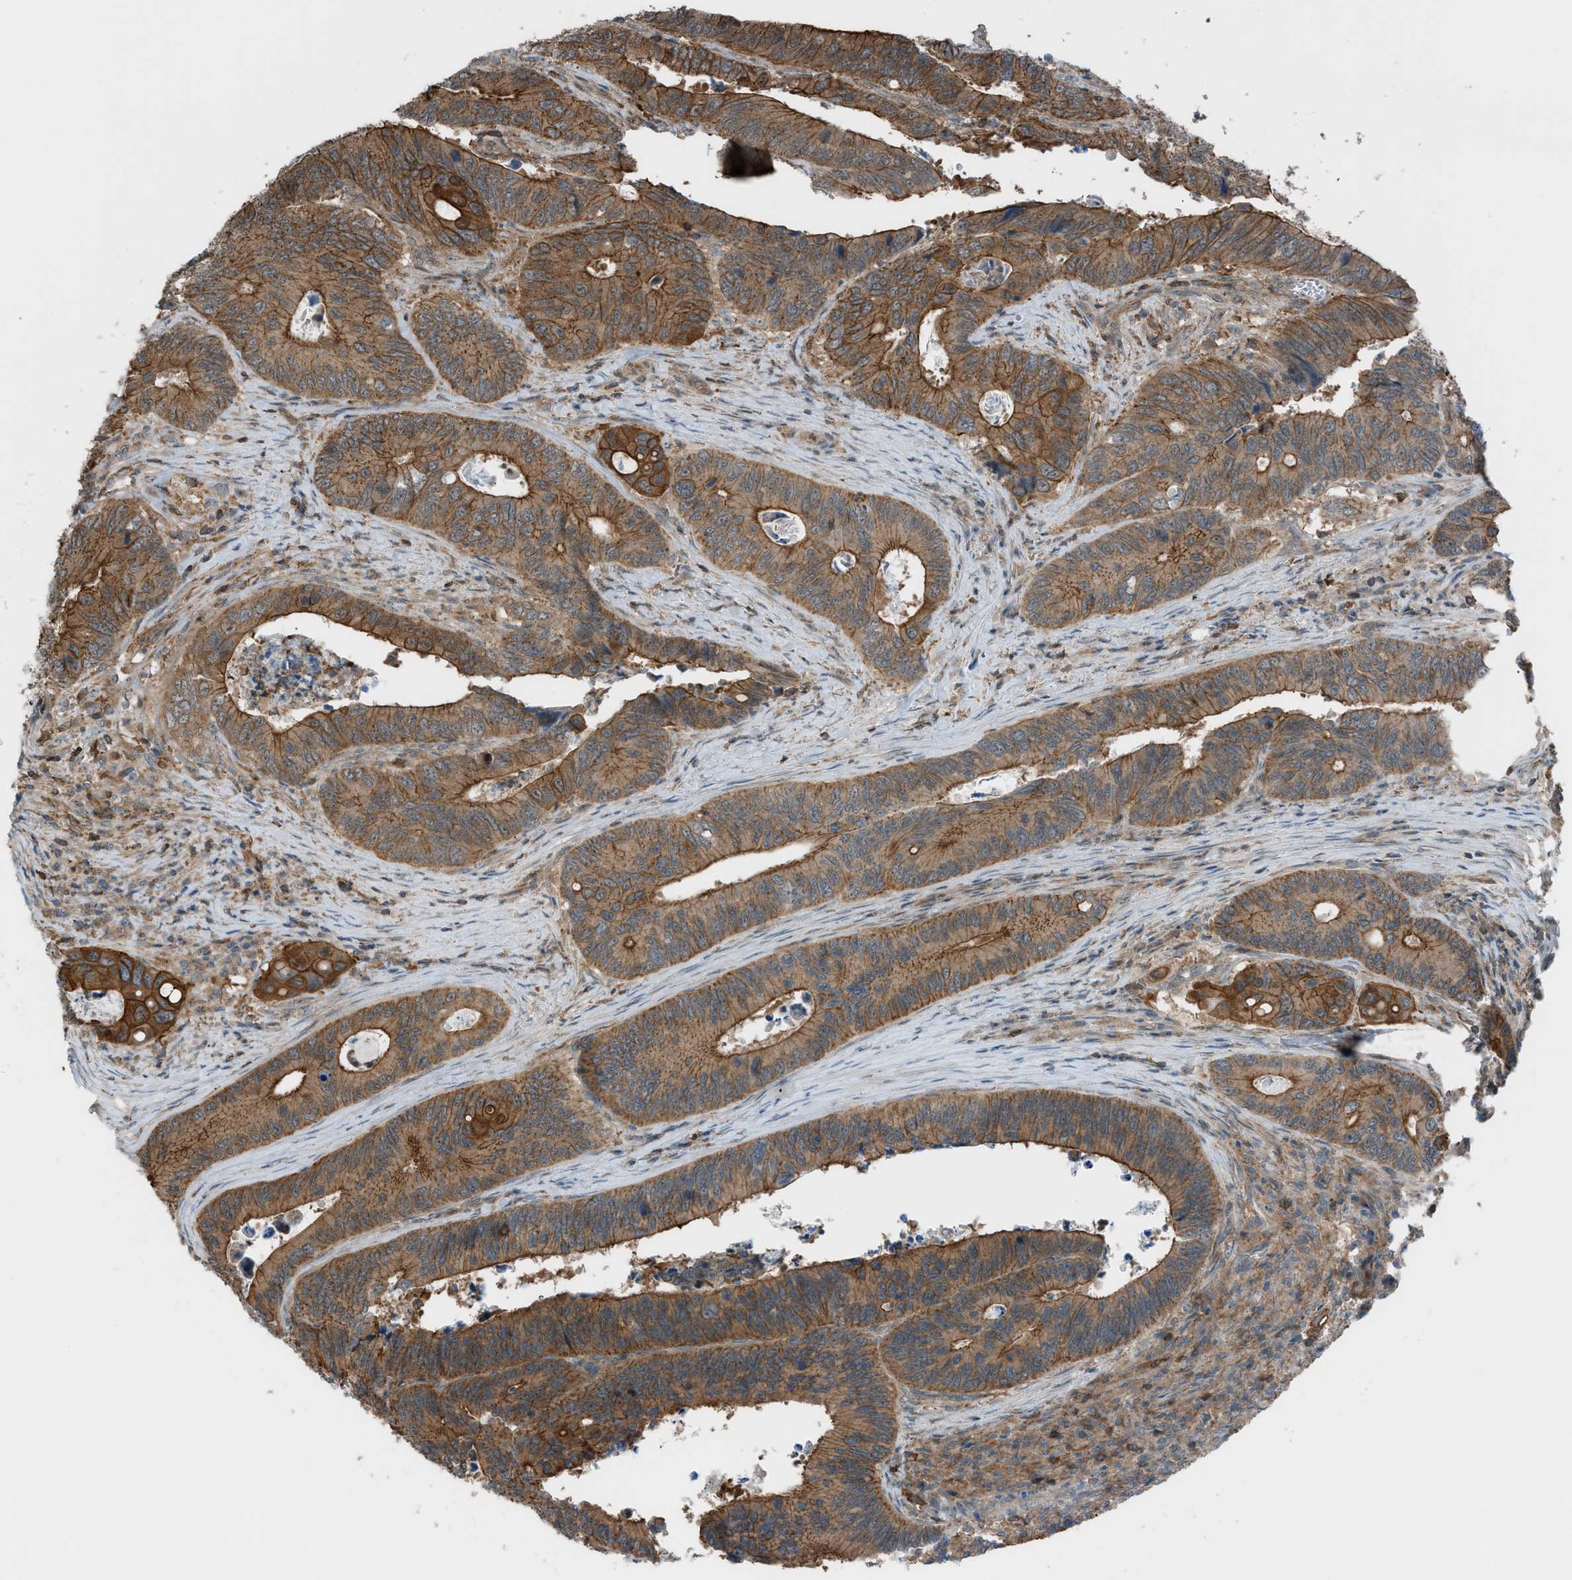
{"staining": {"intensity": "strong", "quantity": ">75%", "location": "cytoplasmic/membranous"}, "tissue": "colorectal cancer", "cell_type": "Tumor cells", "image_type": "cancer", "snomed": [{"axis": "morphology", "description": "Inflammation, NOS"}, {"axis": "morphology", "description": "Adenocarcinoma, NOS"}, {"axis": "topography", "description": "Colon"}], "caption": "Protein staining of colorectal adenocarcinoma tissue reveals strong cytoplasmic/membranous expression in about >75% of tumor cells. (brown staining indicates protein expression, while blue staining denotes nuclei).", "gene": "DYRK1A", "patient": {"sex": "male", "age": 72}}